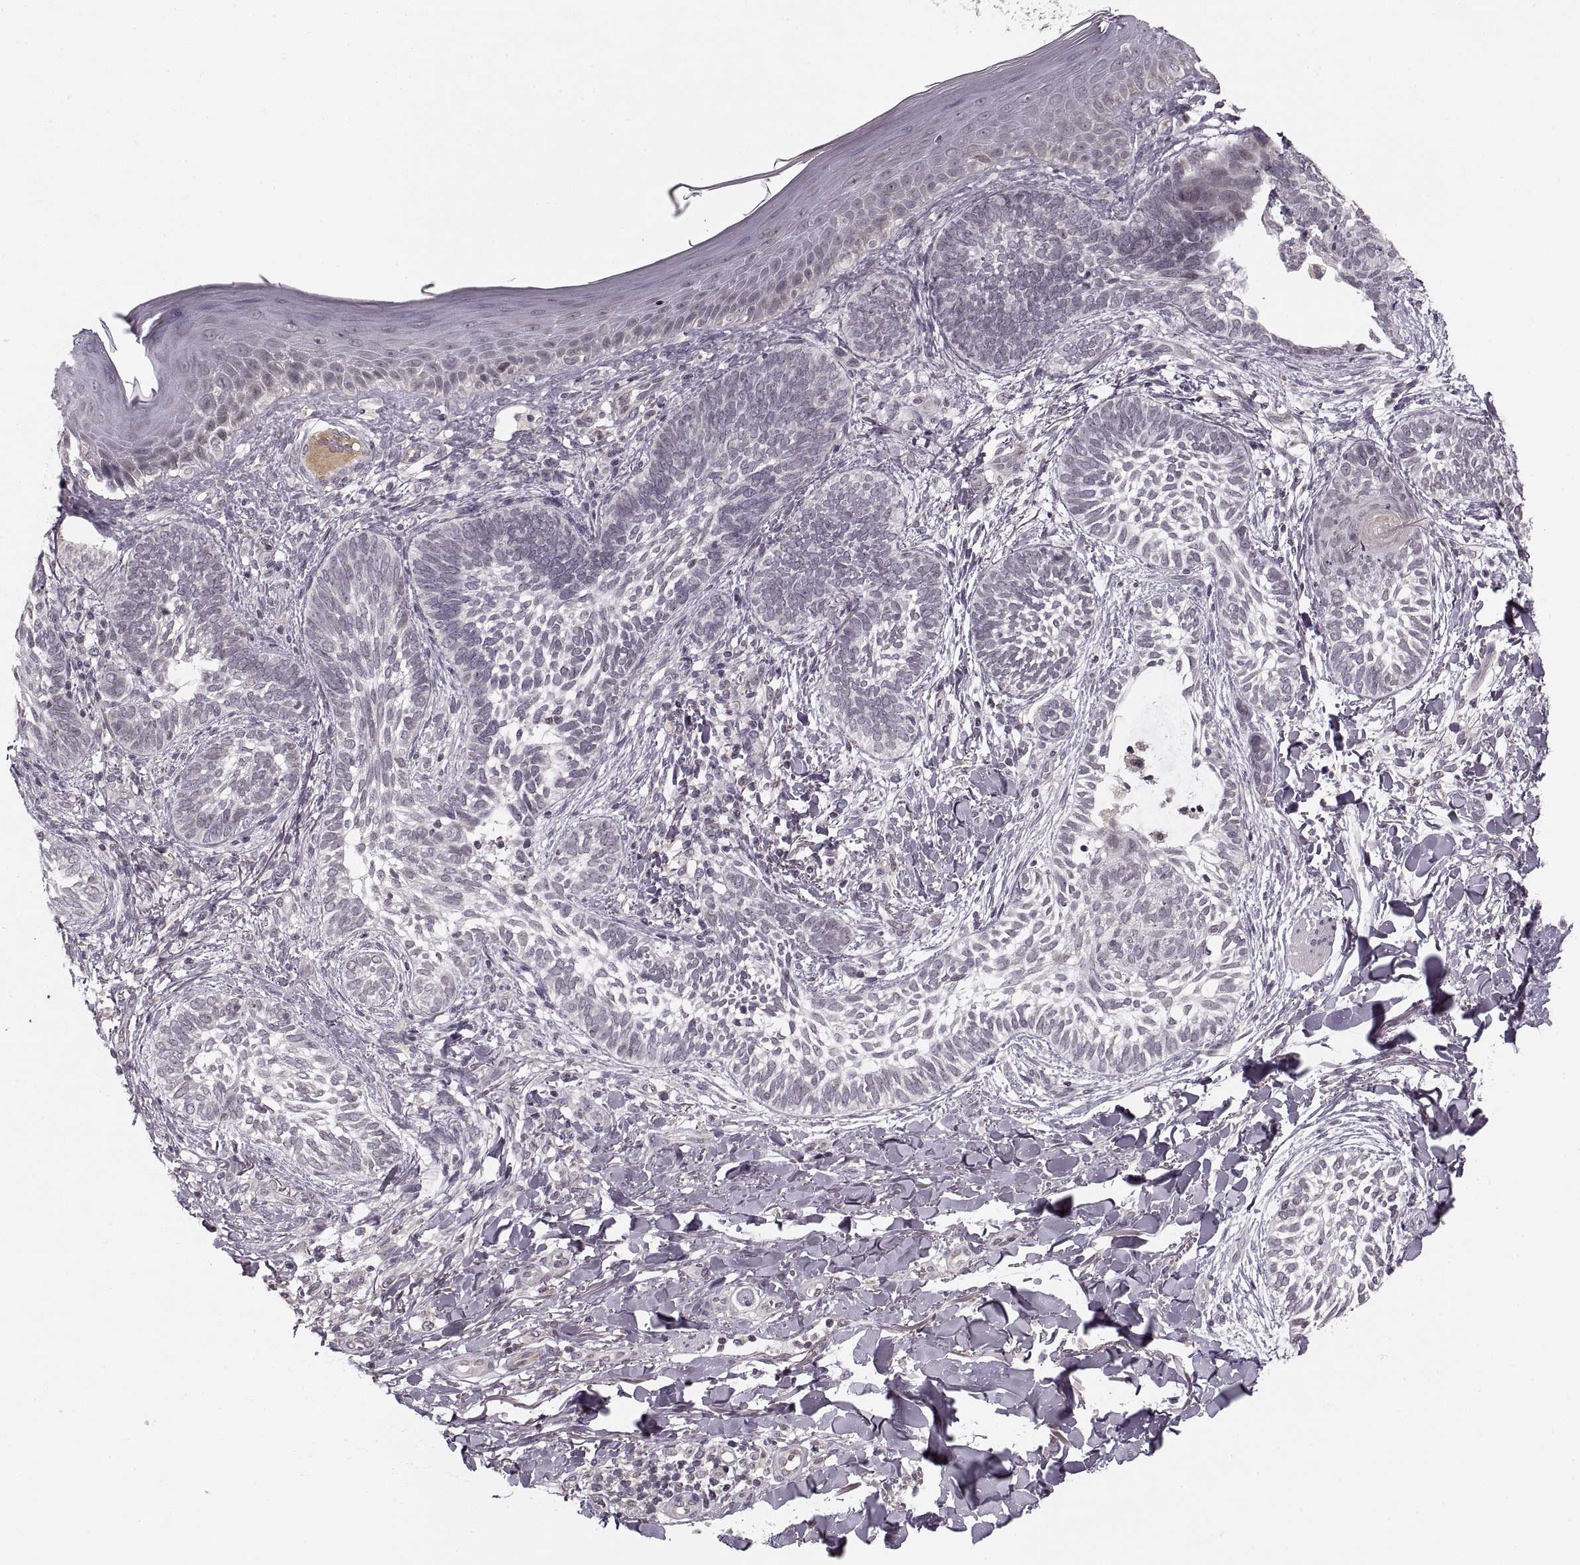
{"staining": {"intensity": "negative", "quantity": "none", "location": "none"}, "tissue": "skin cancer", "cell_type": "Tumor cells", "image_type": "cancer", "snomed": [{"axis": "morphology", "description": "Normal tissue, NOS"}, {"axis": "morphology", "description": "Basal cell carcinoma"}, {"axis": "topography", "description": "Skin"}], "caption": "IHC of human skin cancer exhibits no positivity in tumor cells. The staining is performed using DAB brown chromogen with nuclei counter-stained in using hematoxylin.", "gene": "ASIC3", "patient": {"sex": "male", "age": 46}}